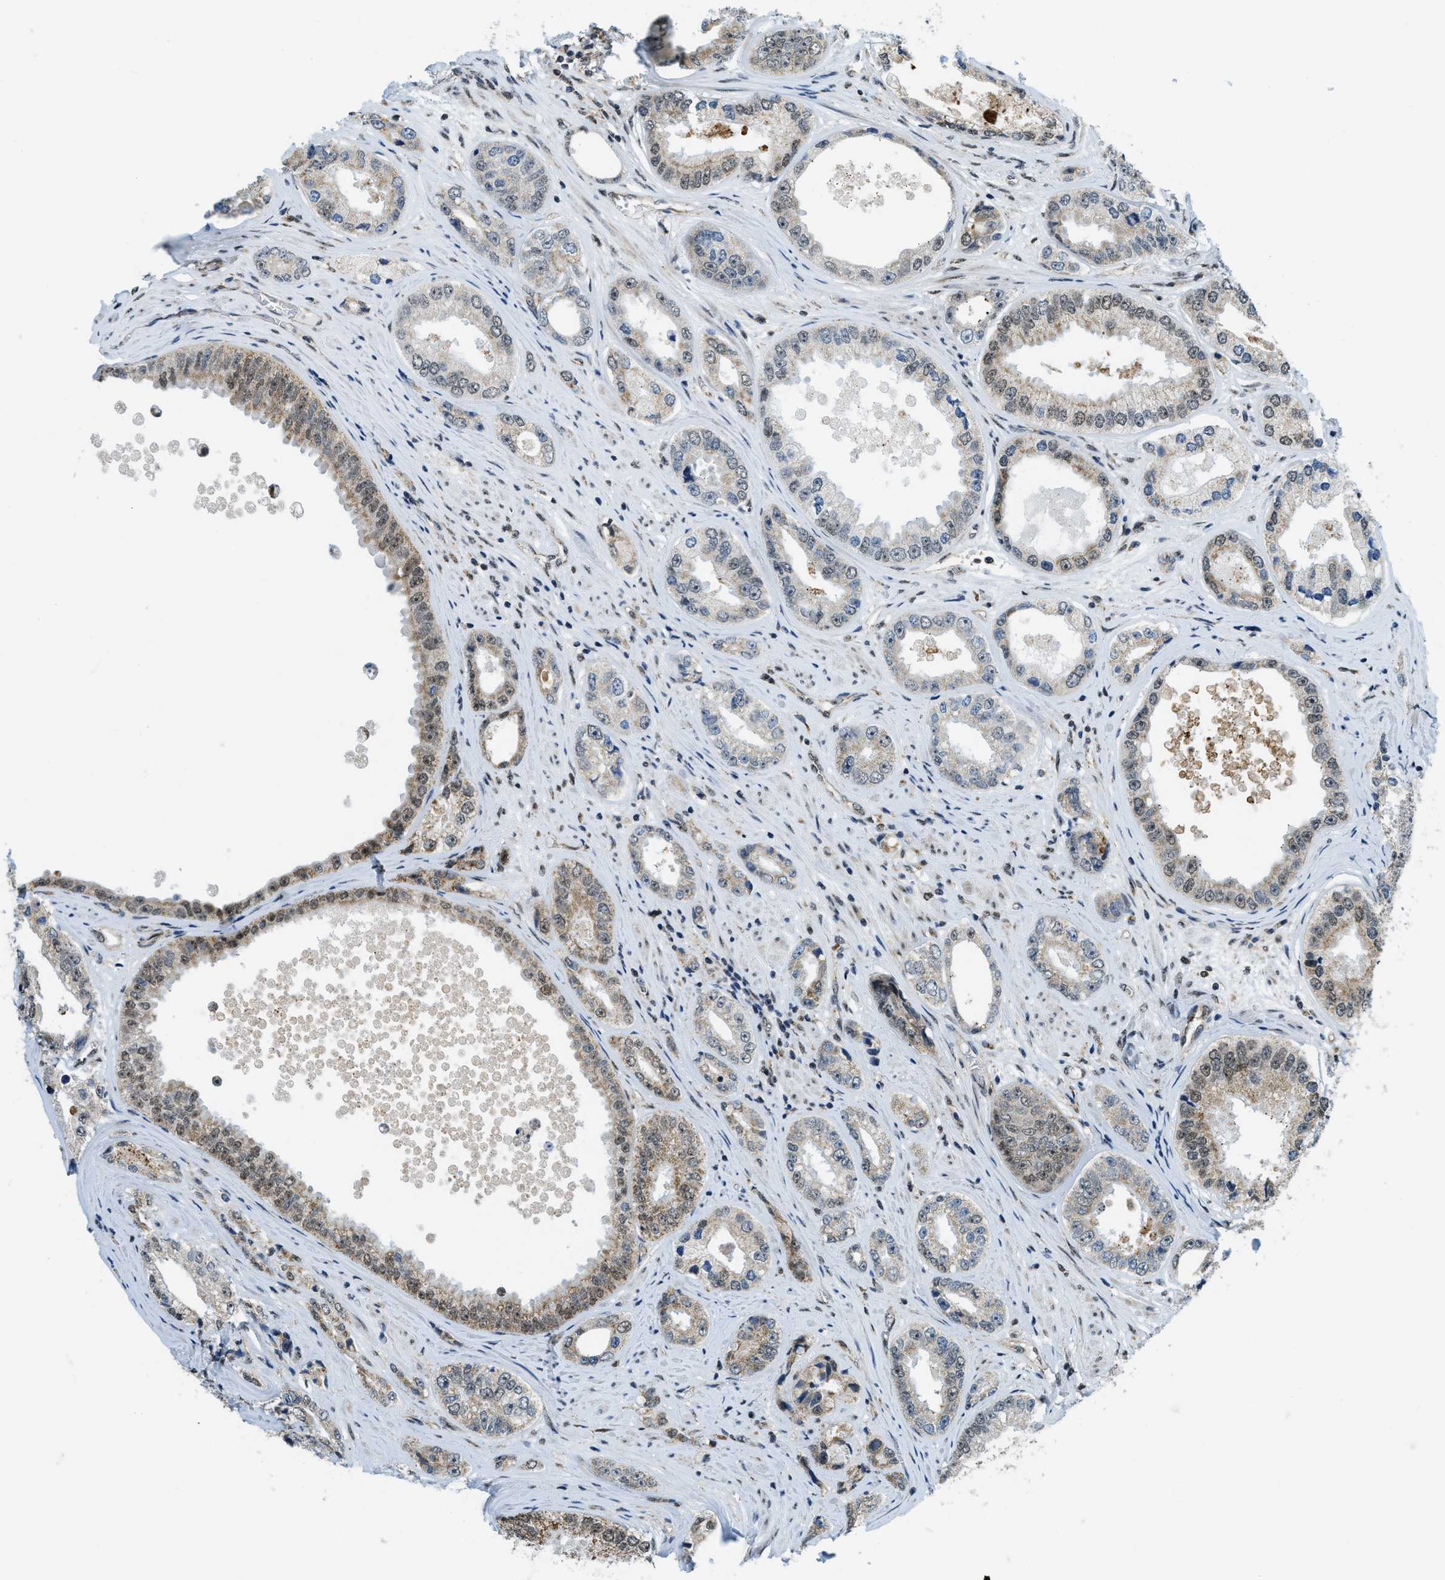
{"staining": {"intensity": "moderate", "quantity": "25%-75%", "location": "cytoplasmic/membranous,nuclear"}, "tissue": "prostate cancer", "cell_type": "Tumor cells", "image_type": "cancer", "snomed": [{"axis": "morphology", "description": "Adenocarcinoma, High grade"}, {"axis": "topography", "description": "Prostate"}], "caption": "Human prostate cancer stained for a protein (brown) shows moderate cytoplasmic/membranous and nuclear positive expression in about 25%-75% of tumor cells.", "gene": "SP100", "patient": {"sex": "male", "age": 61}}